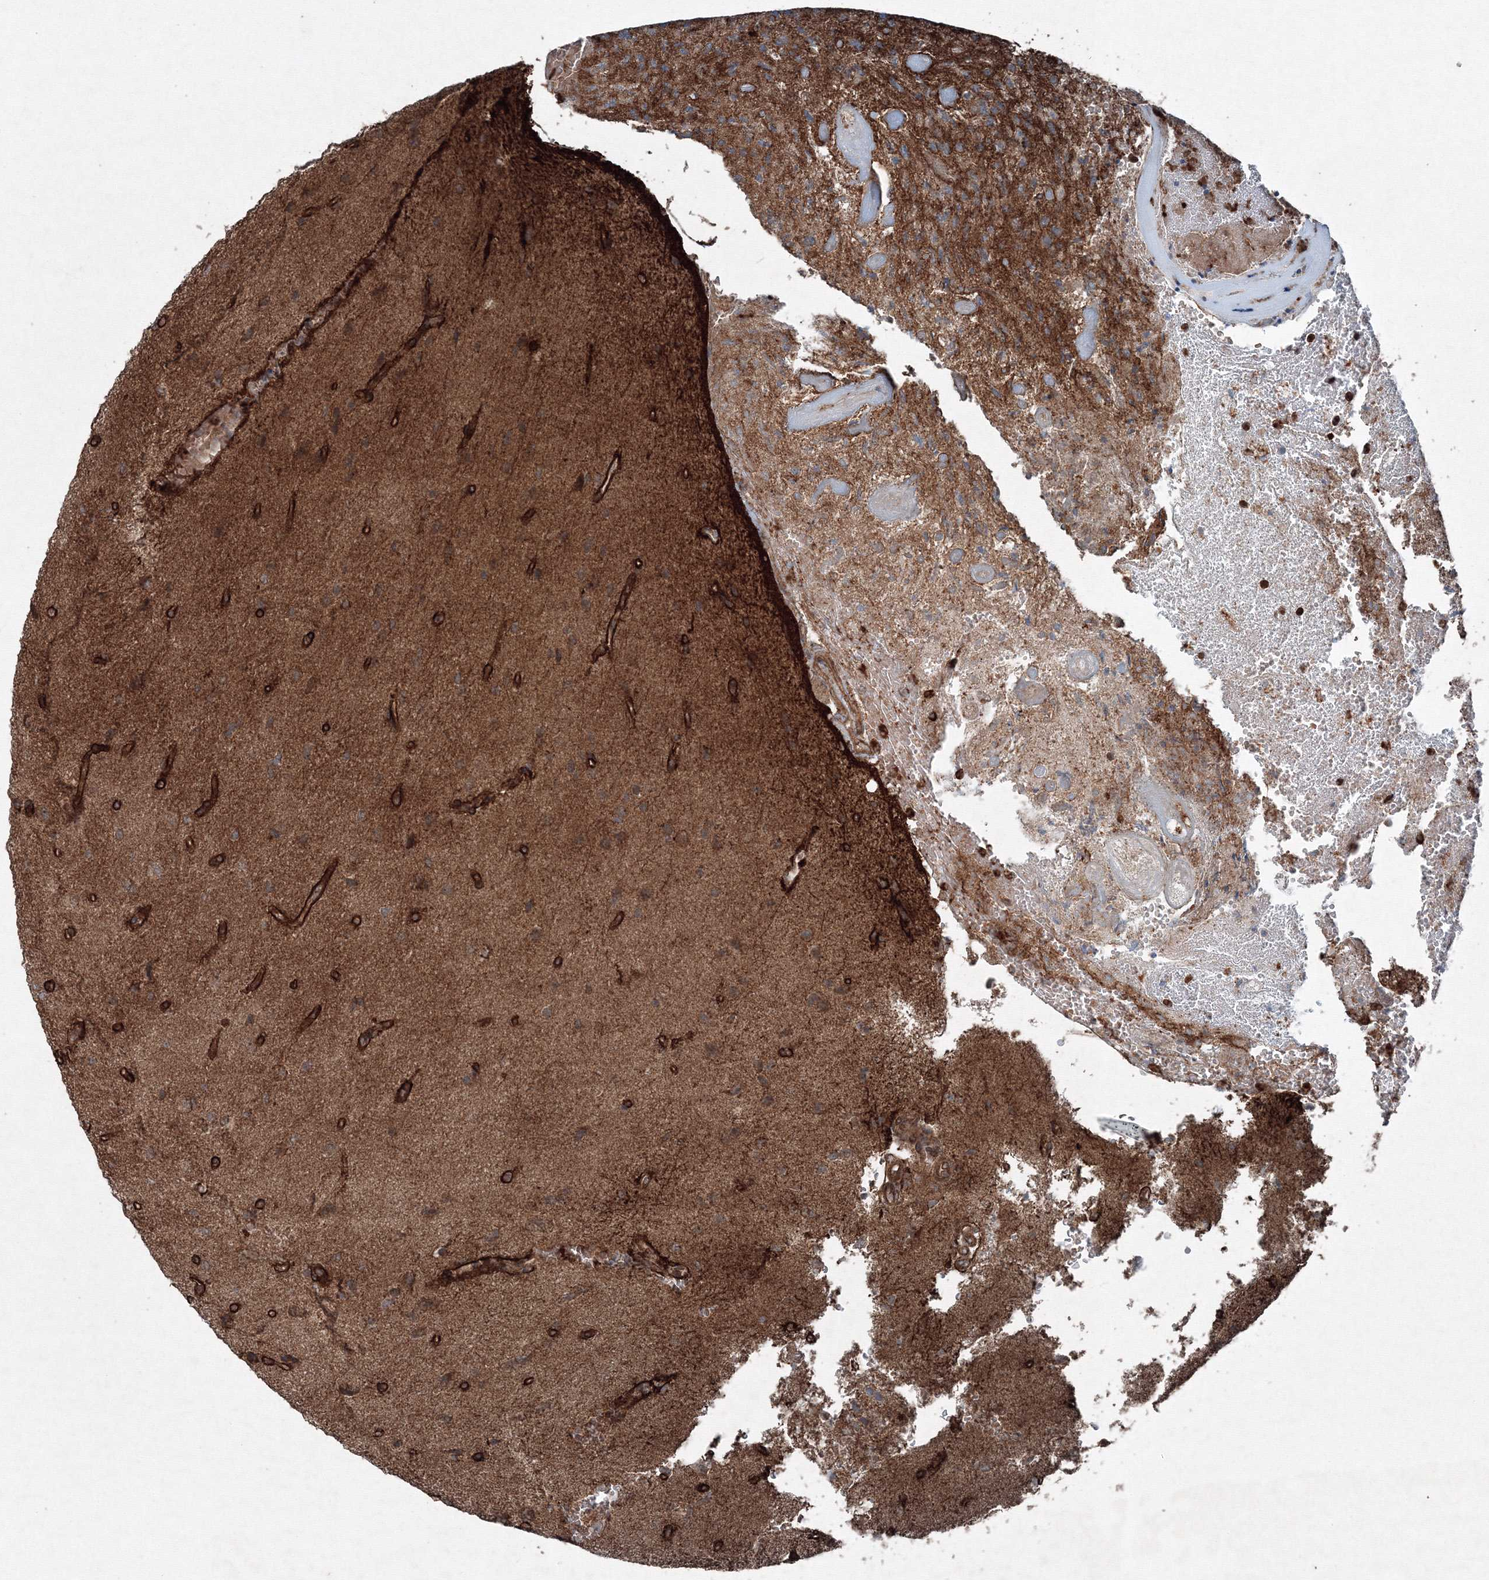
{"staining": {"intensity": "strong", "quantity": ">75%", "location": "cytoplasmic/membranous"}, "tissue": "glioma", "cell_type": "Tumor cells", "image_type": "cancer", "snomed": [{"axis": "morphology", "description": "Glioma, malignant, High grade"}, {"axis": "topography", "description": "Brain"}], "caption": "Glioma stained with immunohistochemistry exhibits strong cytoplasmic/membranous staining in approximately >75% of tumor cells. (brown staining indicates protein expression, while blue staining denotes nuclei).", "gene": "COPS7B", "patient": {"sex": "male", "age": 72}}